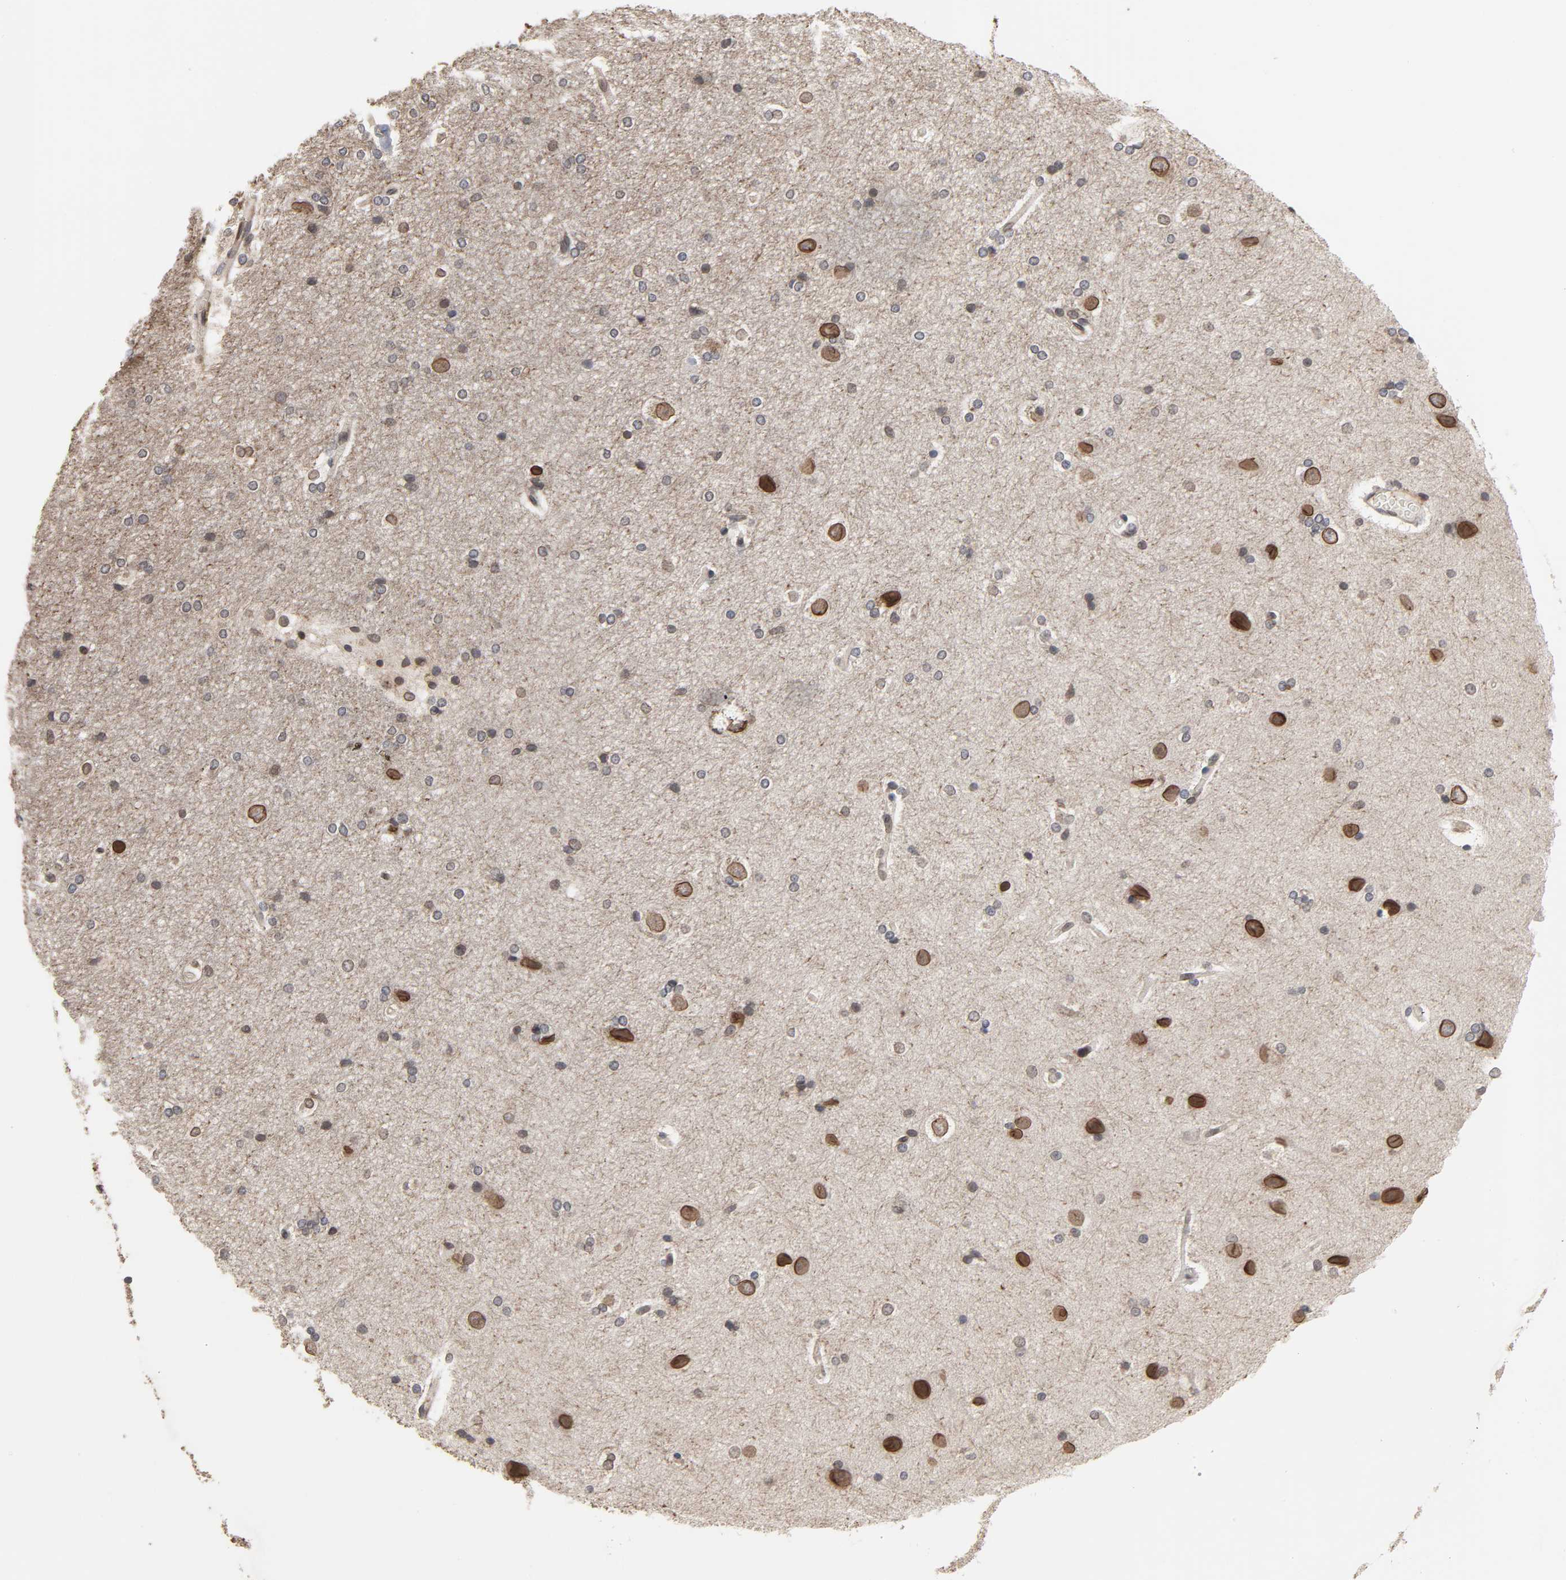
{"staining": {"intensity": "moderate", "quantity": "<25%", "location": "cytoplasmic/membranous,nuclear"}, "tissue": "hippocampus", "cell_type": "Glial cells", "image_type": "normal", "snomed": [{"axis": "morphology", "description": "Normal tissue, NOS"}, {"axis": "topography", "description": "Hippocampus"}], "caption": "Protein staining of unremarkable hippocampus exhibits moderate cytoplasmic/membranous,nuclear staining in approximately <25% of glial cells. The staining was performed using DAB to visualize the protein expression in brown, while the nuclei were stained in blue with hematoxylin (Magnification: 20x).", "gene": "CCDC175", "patient": {"sex": "female", "age": 19}}